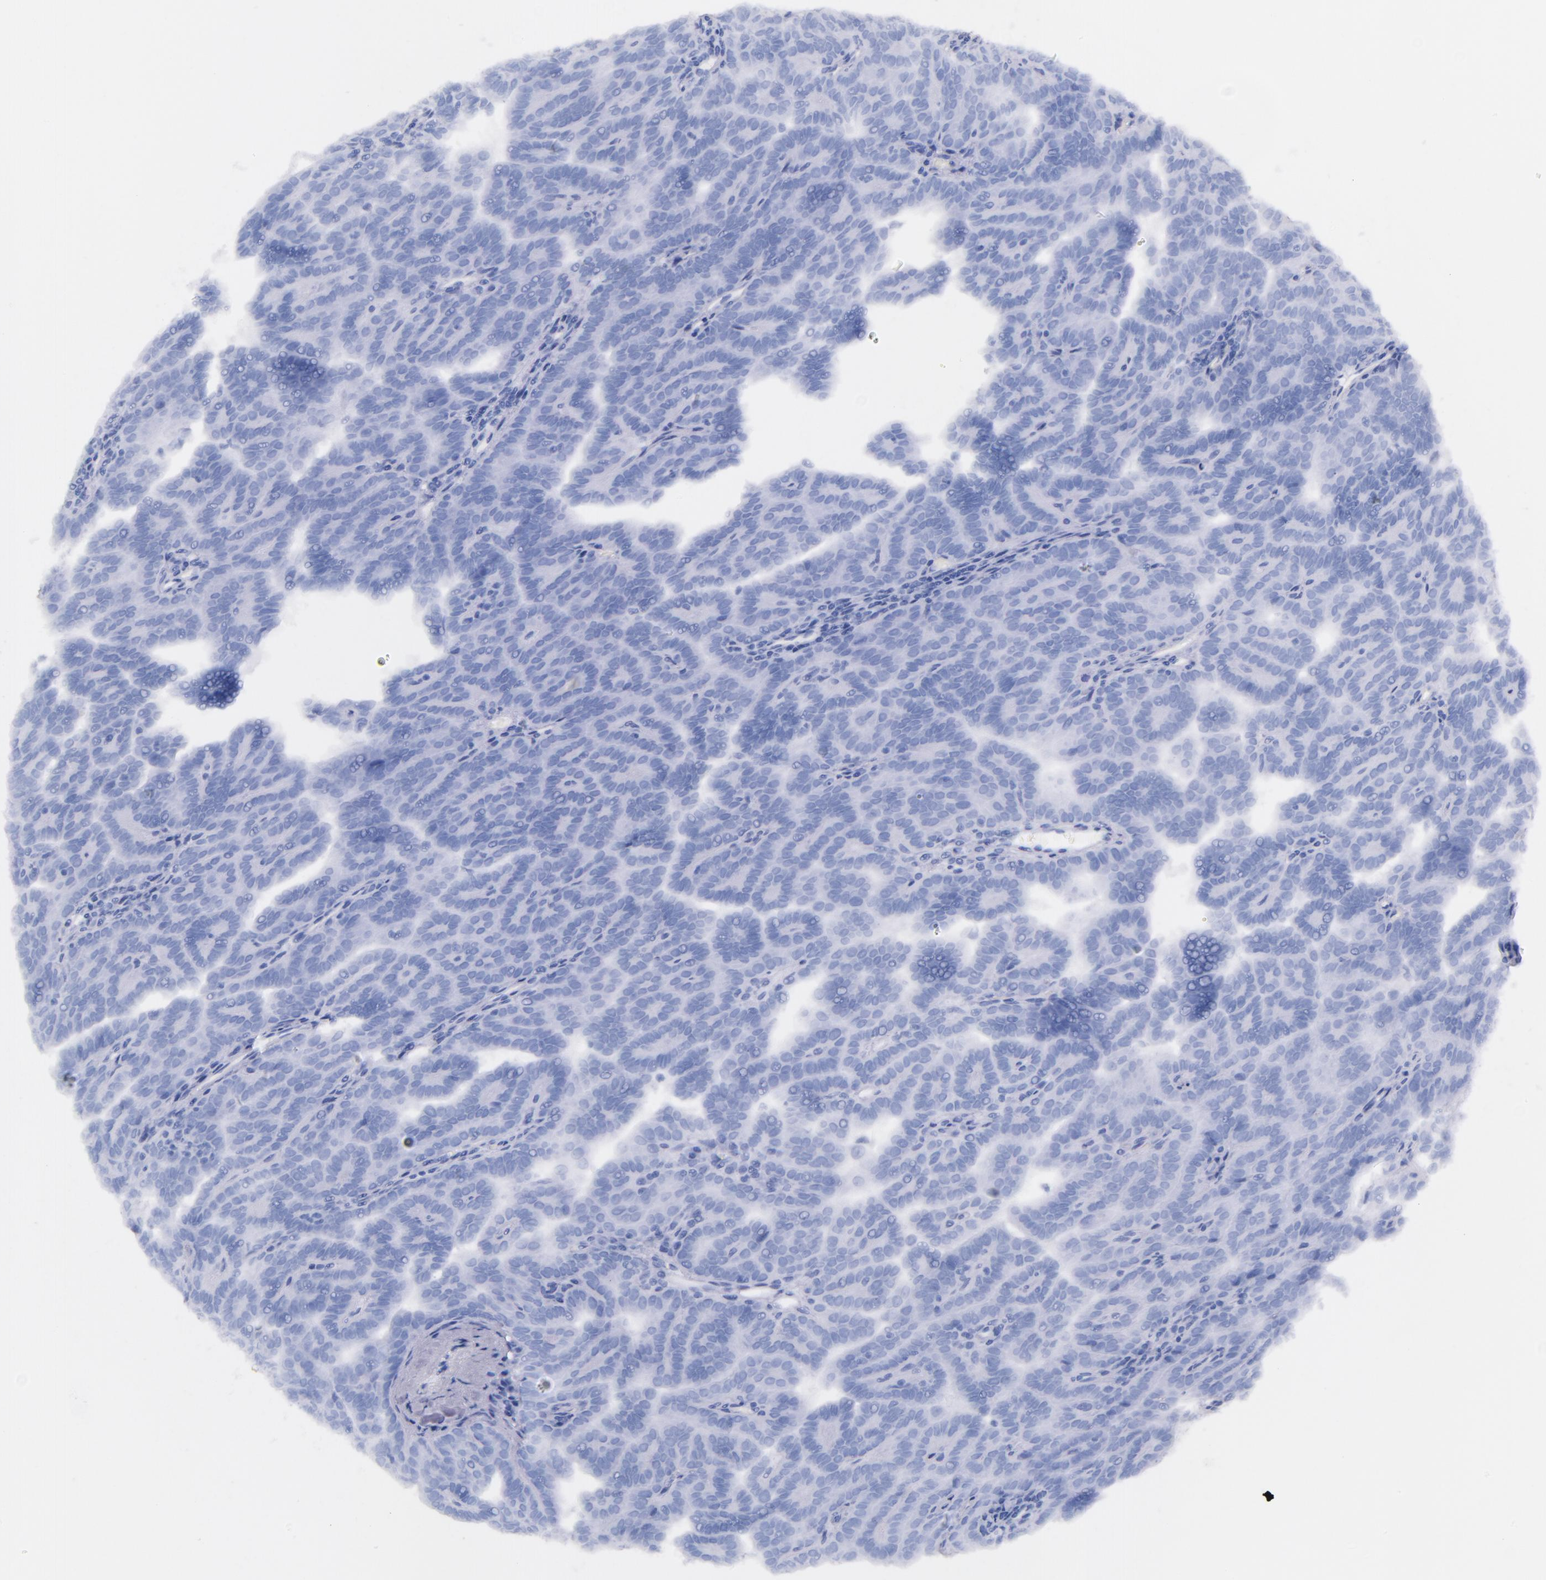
{"staining": {"intensity": "negative", "quantity": "none", "location": "none"}, "tissue": "renal cancer", "cell_type": "Tumor cells", "image_type": "cancer", "snomed": [{"axis": "morphology", "description": "Adenocarcinoma, NOS"}, {"axis": "topography", "description": "Kidney"}], "caption": "IHC photomicrograph of renal cancer (adenocarcinoma) stained for a protein (brown), which reveals no staining in tumor cells.", "gene": "CD44", "patient": {"sex": "male", "age": 61}}